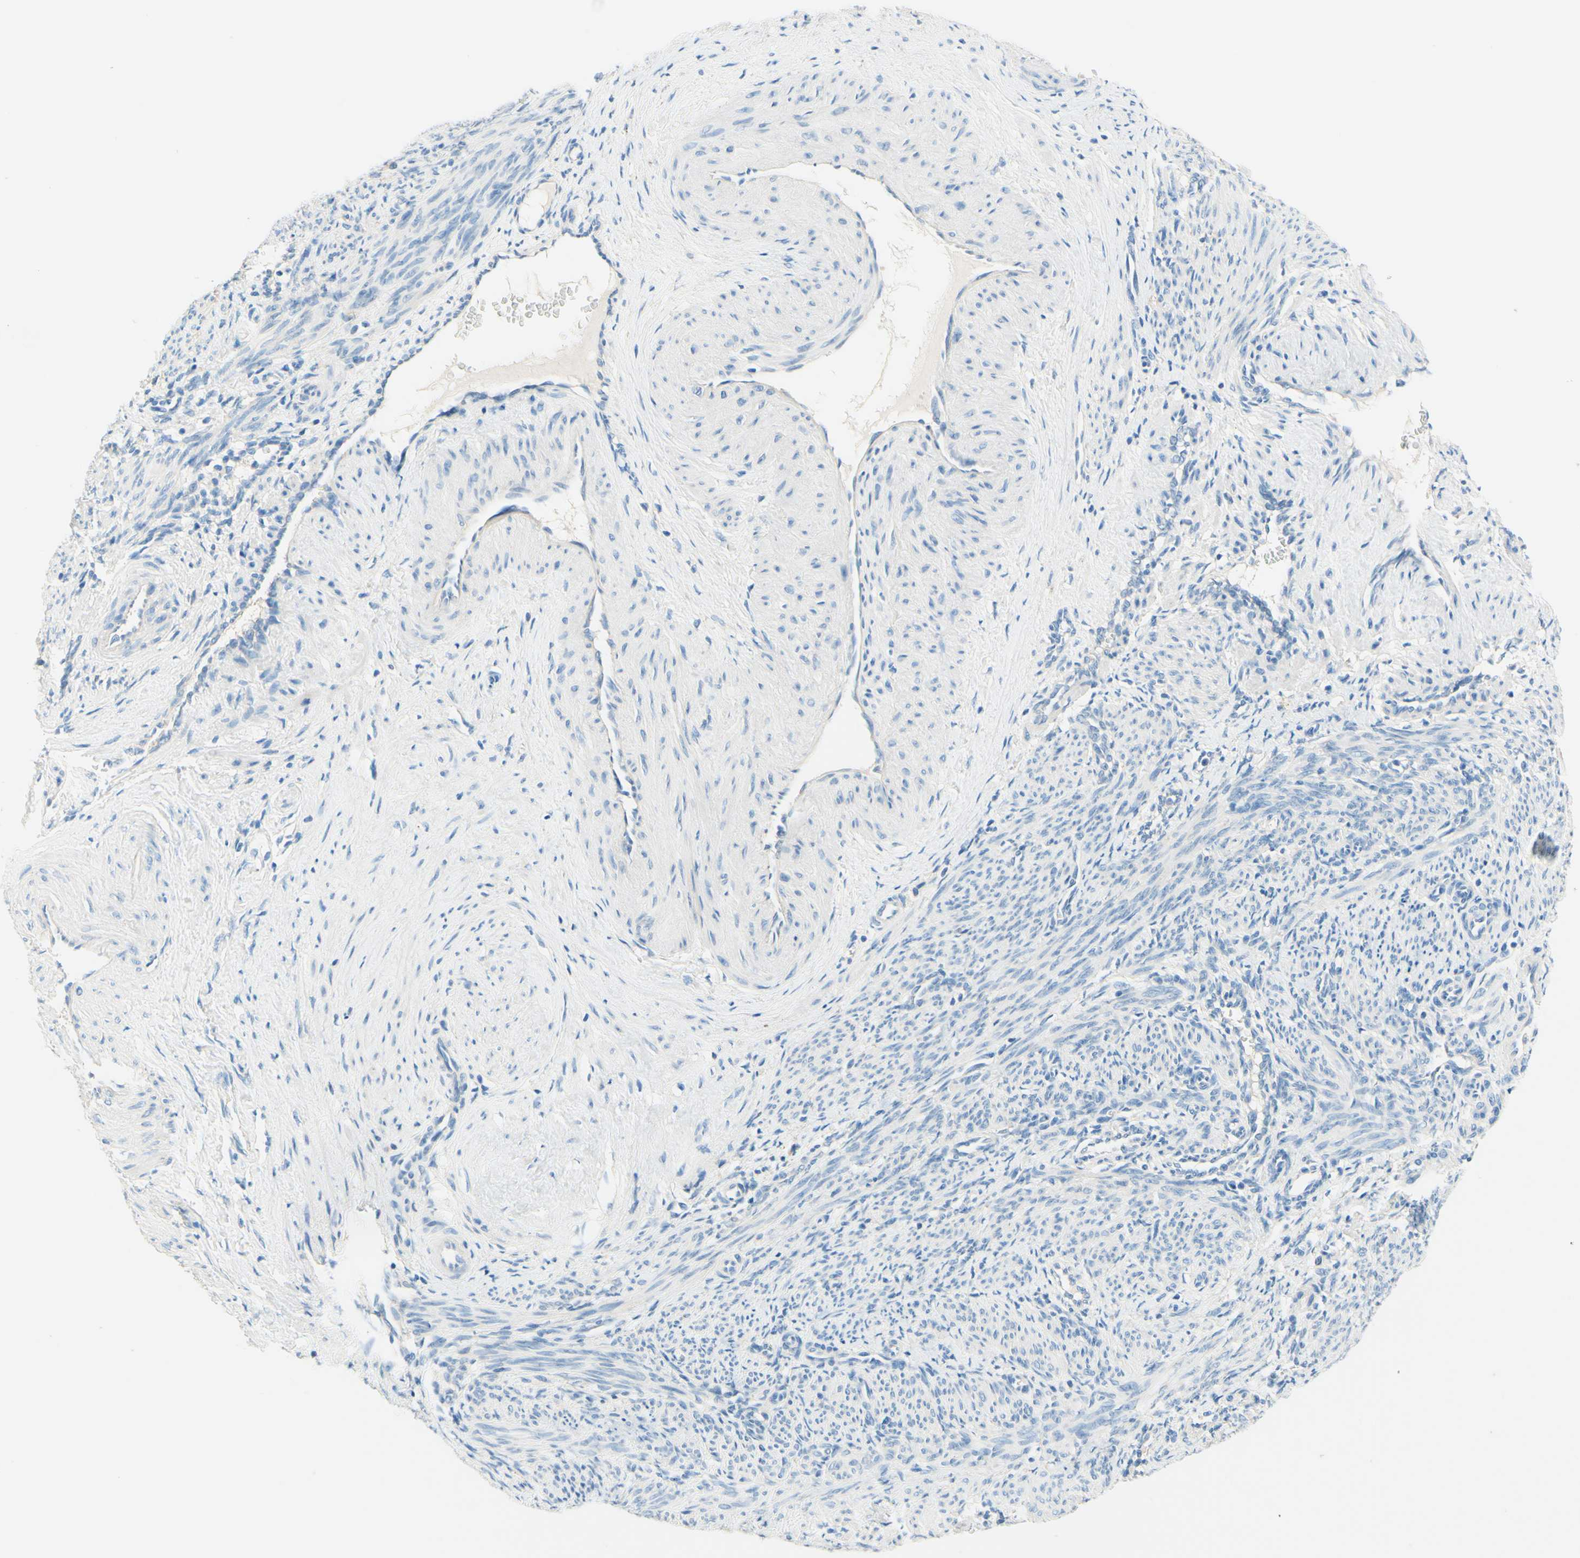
{"staining": {"intensity": "negative", "quantity": "none", "location": "none"}, "tissue": "smooth muscle", "cell_type": "Smooth muscle cells", "image_type": "normal", "snomed": [{"axis": "morphology", "description": "Normal tissue, NOS"}, {"axis": "topography", "description": "Endometrium"}], "caption": "A photomicrograph of smooth muscle stained for a protein demonstrates no brown staining in smooth muscle cells. (Immunohistochemistry, brightfield microscopy, high magnification).", "gene": "PASD1", "patient": {"sex": "female", "age": 33}}